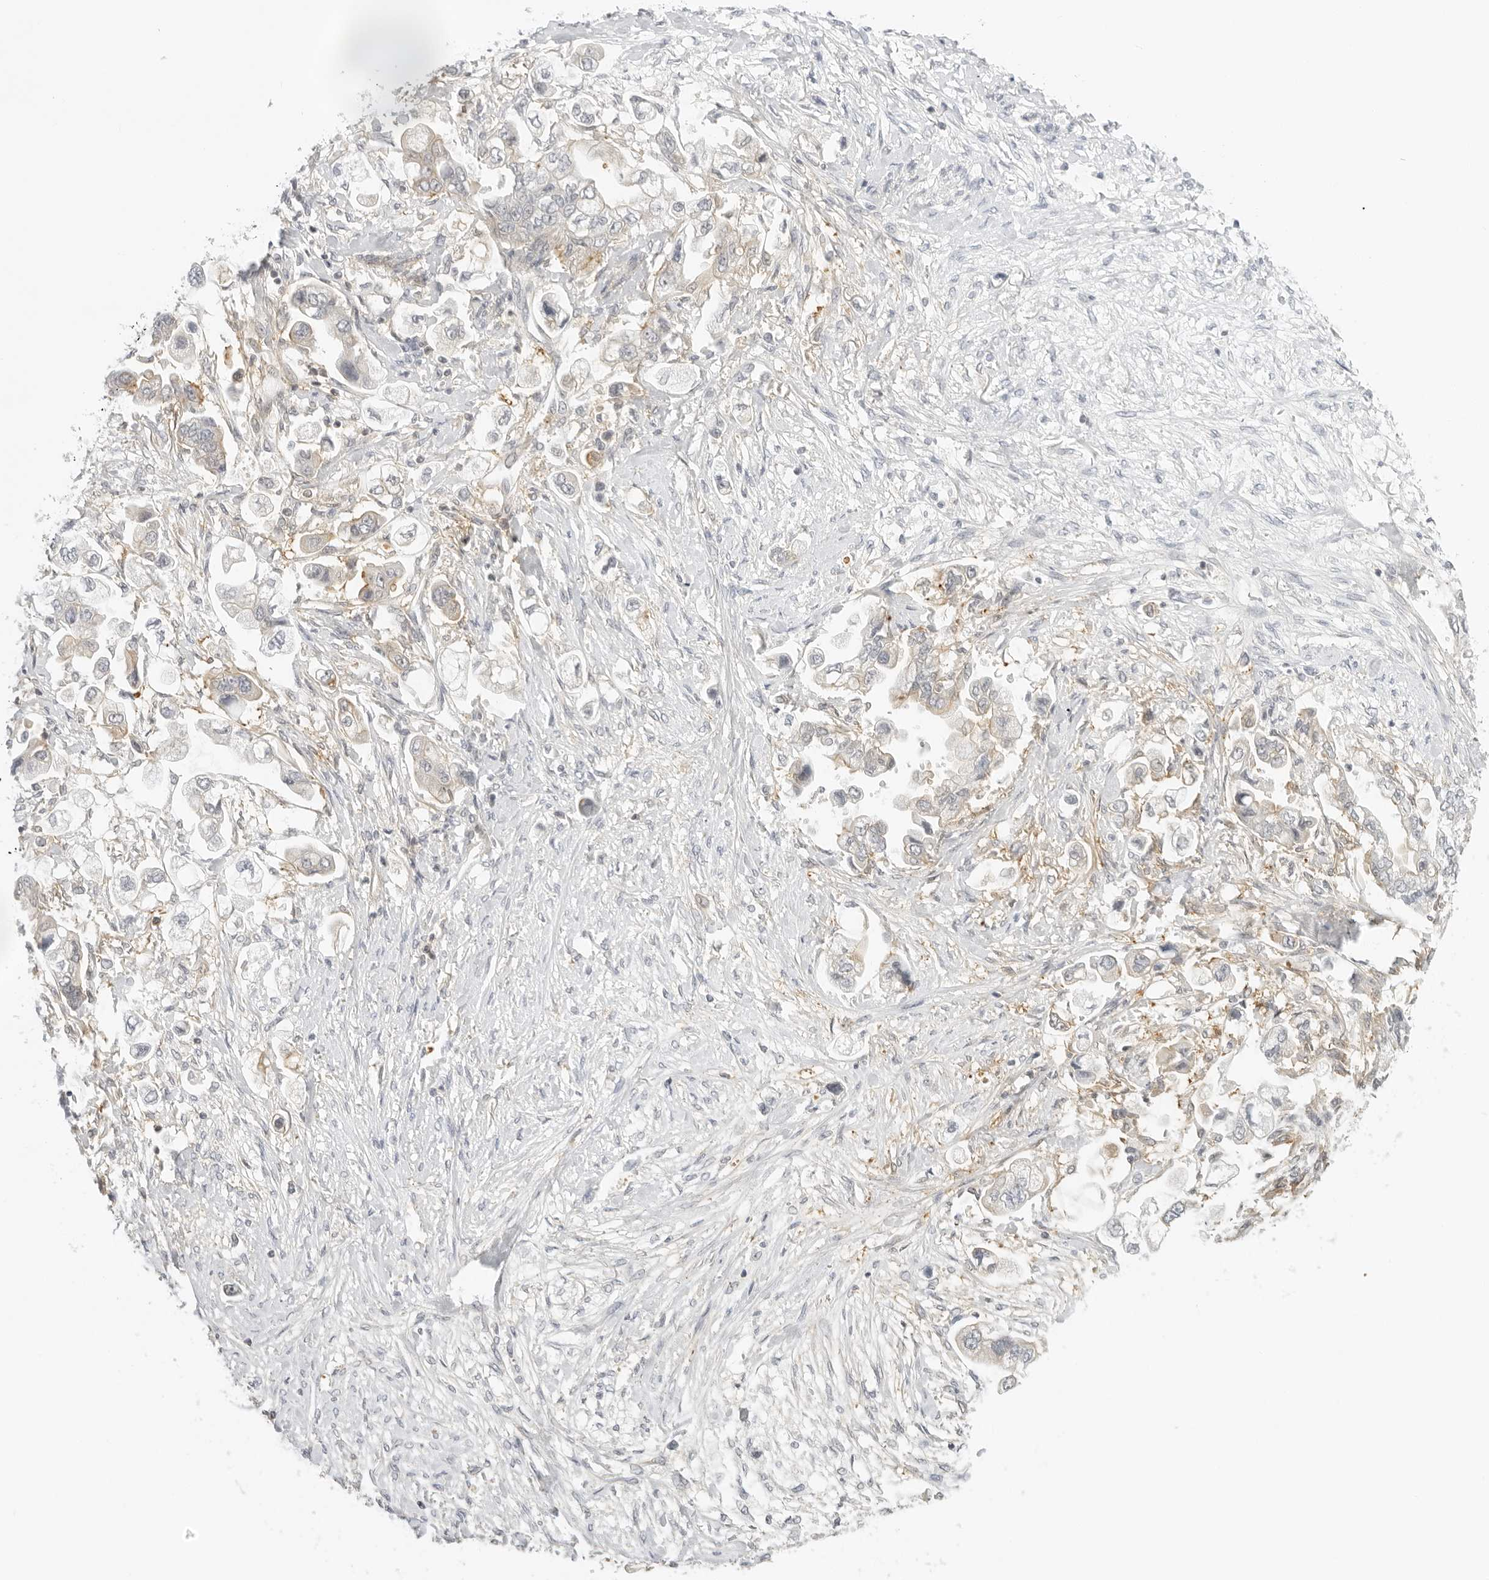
{"staining": {"intensity": "weak", "quantity": "<25%", "location": "cytoplasmic/membranous"}, "tissue": "stomach cancer", "cell_type": "Tumor cells", "image_type": "cancer", "snomed": [{"axis": "morphology", "description": "Adenocarcinoma, NOS"}, {"axis": "topography", "description": "Stomach"}], "caption": "This is a micrograph of immunohistochemistry staining of stomach adenocarcinoma, which shows no expression in tumor cells. (IHC, brightfield microscopy, high magnification).", "gene": "OSCP1", "patient": {"sex": "male", "age": 62}}